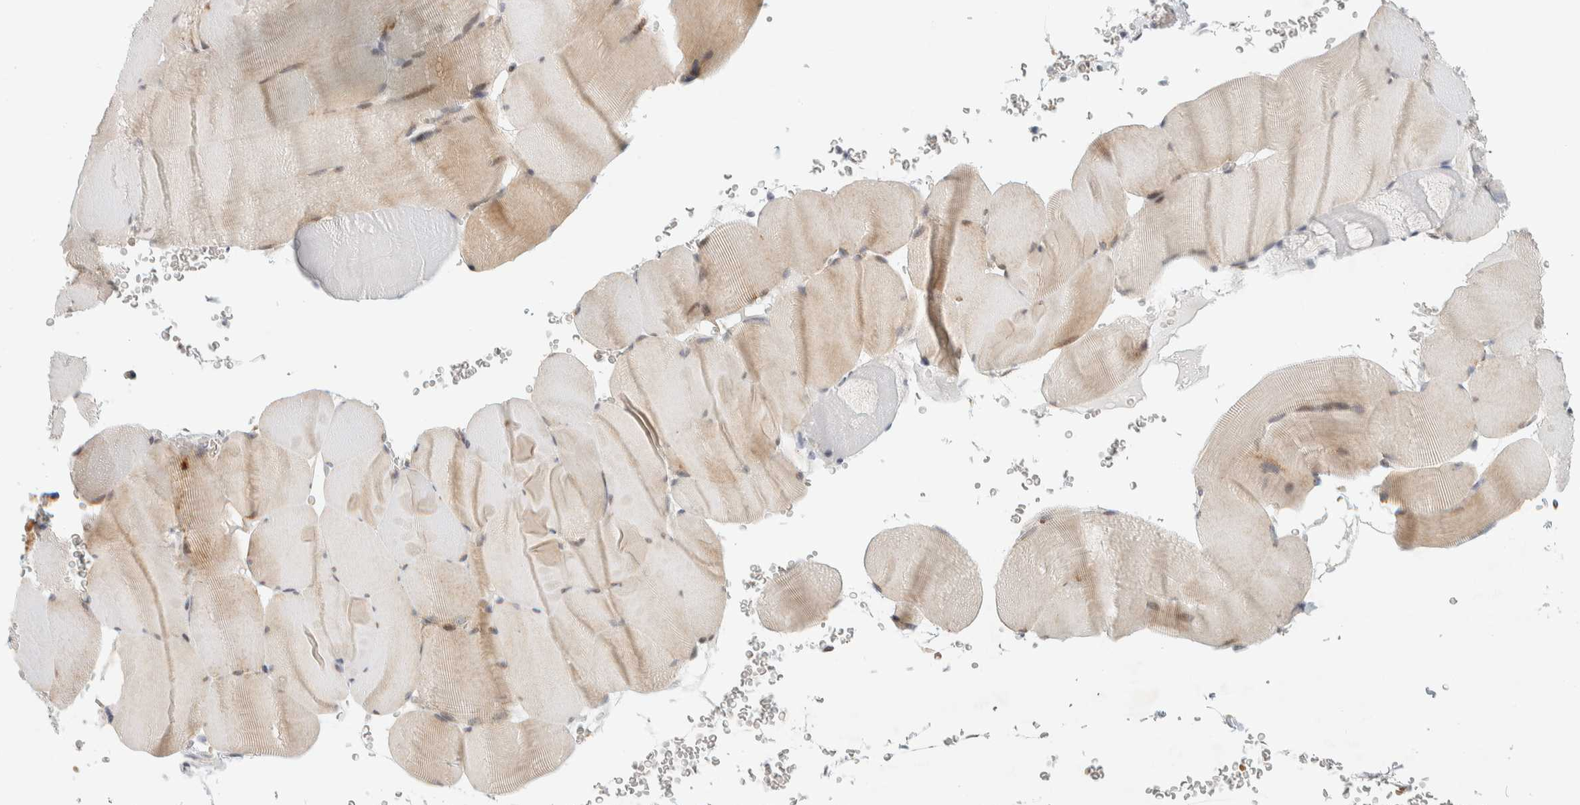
{"staining": {"intensity": "weak", "quantity": ">75%", "location": "cytoplasmic/membranous,nuclear"}, "tissue": "skeletal muscle", "cell_type": "Myocytes", "image_type": "normal", "snomed": [{"axis": "morphology", "description": "Normal tissue, NOS"}, {"axis": "topography", "description": "Skeletal muscle"}], "caption": "A histopathology image of skeletal muscle stained for a protein demonstrates weak cytoplasmic/membranous,nuclear brown staining in myocytes. The protein is stained brown, and the nuclei are stained in blue (DAB (3,3'-diaminobenzidine) IHC with brightfield microscopy, high magnification).", "gene": "LLGL2", "patient": {"sex": "male", "age": 62}}